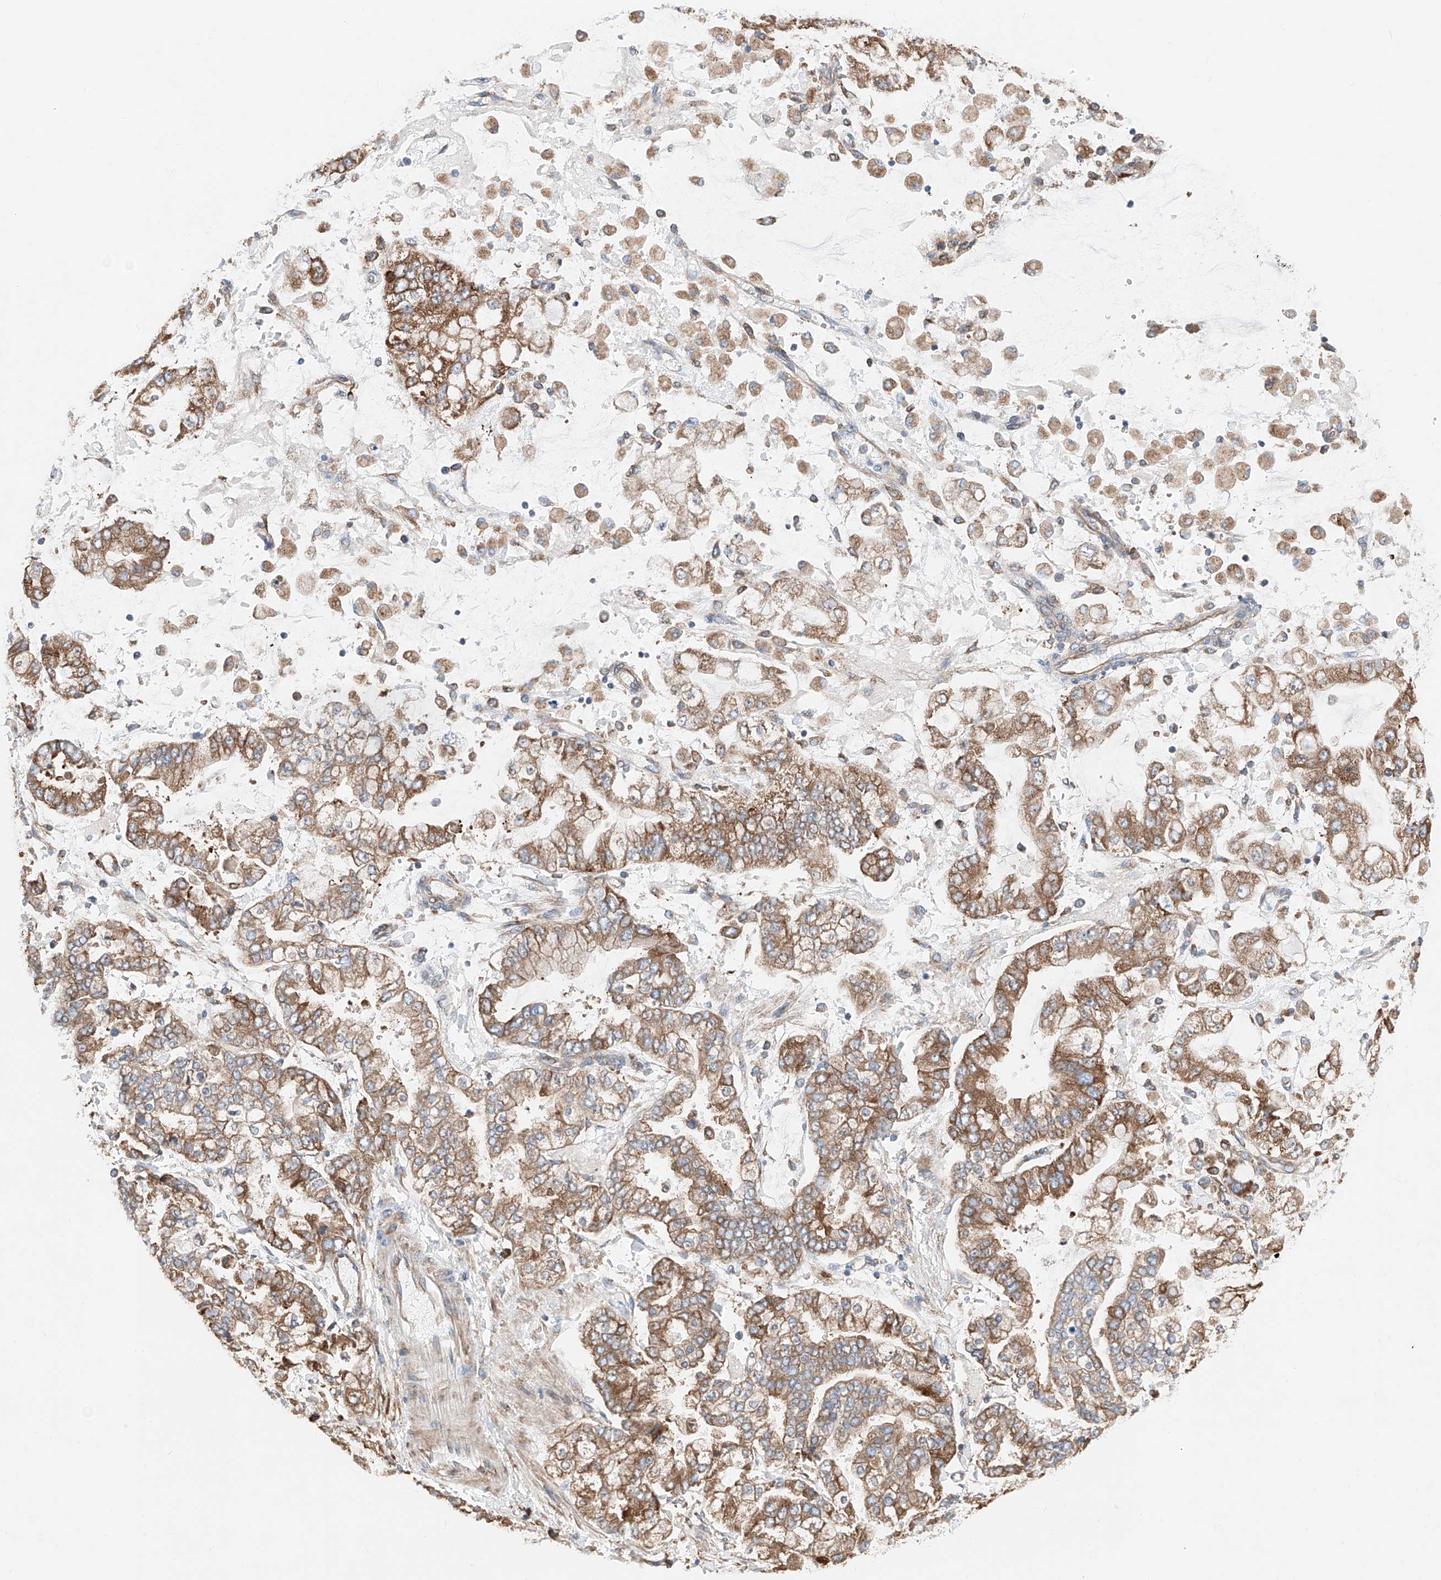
{"staining": {"intensity": "moderate", "quantity": ">75%", "location": "cytoplasmic/membranous"}, "tissue": "stomach cancer", "cell_type": "Tumor cells", "image_type": "cancer", "snomed": [{"axis": "morphology", "description": "Normal tissue, NOS"}, {"axis": "morphology", "description": "Adenocarcinoma, NOS"}, {"axis": "topography", "description": "Stomach, upper"}, {"axis": "topography", "description": "Stomach"}], "caption": "Protein expression analysis of human stomach cancer (adenocarcinoma) reveals moderate cytoplasmic/membranous positivity in about >75% of tumor cells. The protein of interest is shown in brown color, while the nuclei are stained blue.", "gene": "CRELD1", "patient": {"sex": "male", "age": 76}}